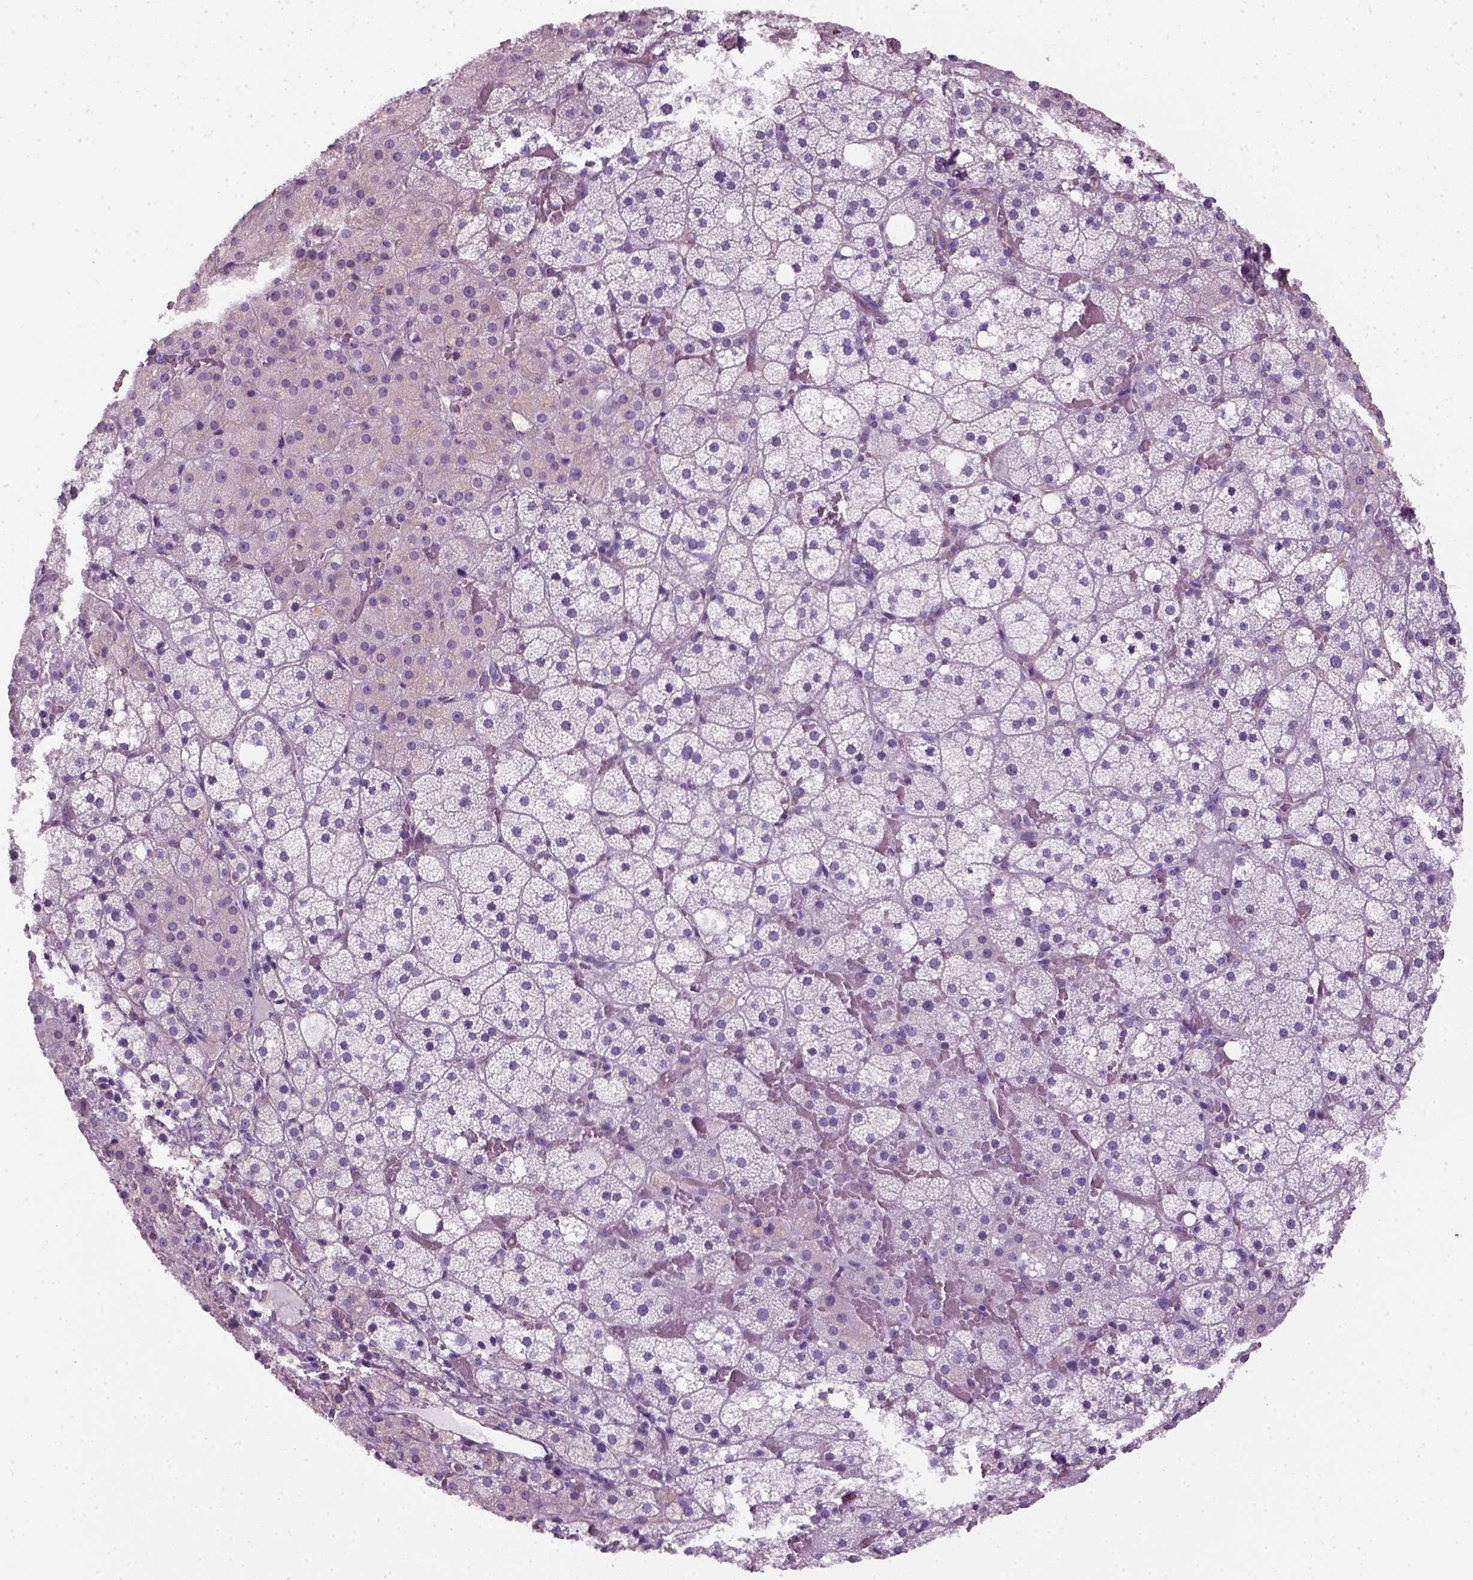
{"staining": {"intensity": "negative", "quantity": "none", "location": "none"}, "tissue": "adrenal gland", "cell_type": "Glandular cells", "image_type": "normal", "snomed": [{"axis": "morphology", "description": "Normal tissue, NOS"}, {"axis": "topography", "description": "Adrenal gland"}], "caption": "The IHC photomicrograph has no significant positivity in glandular cells of adrenal gland.", "gene": "FAM161A", "patient": {"sex": "male", "age": 53}}